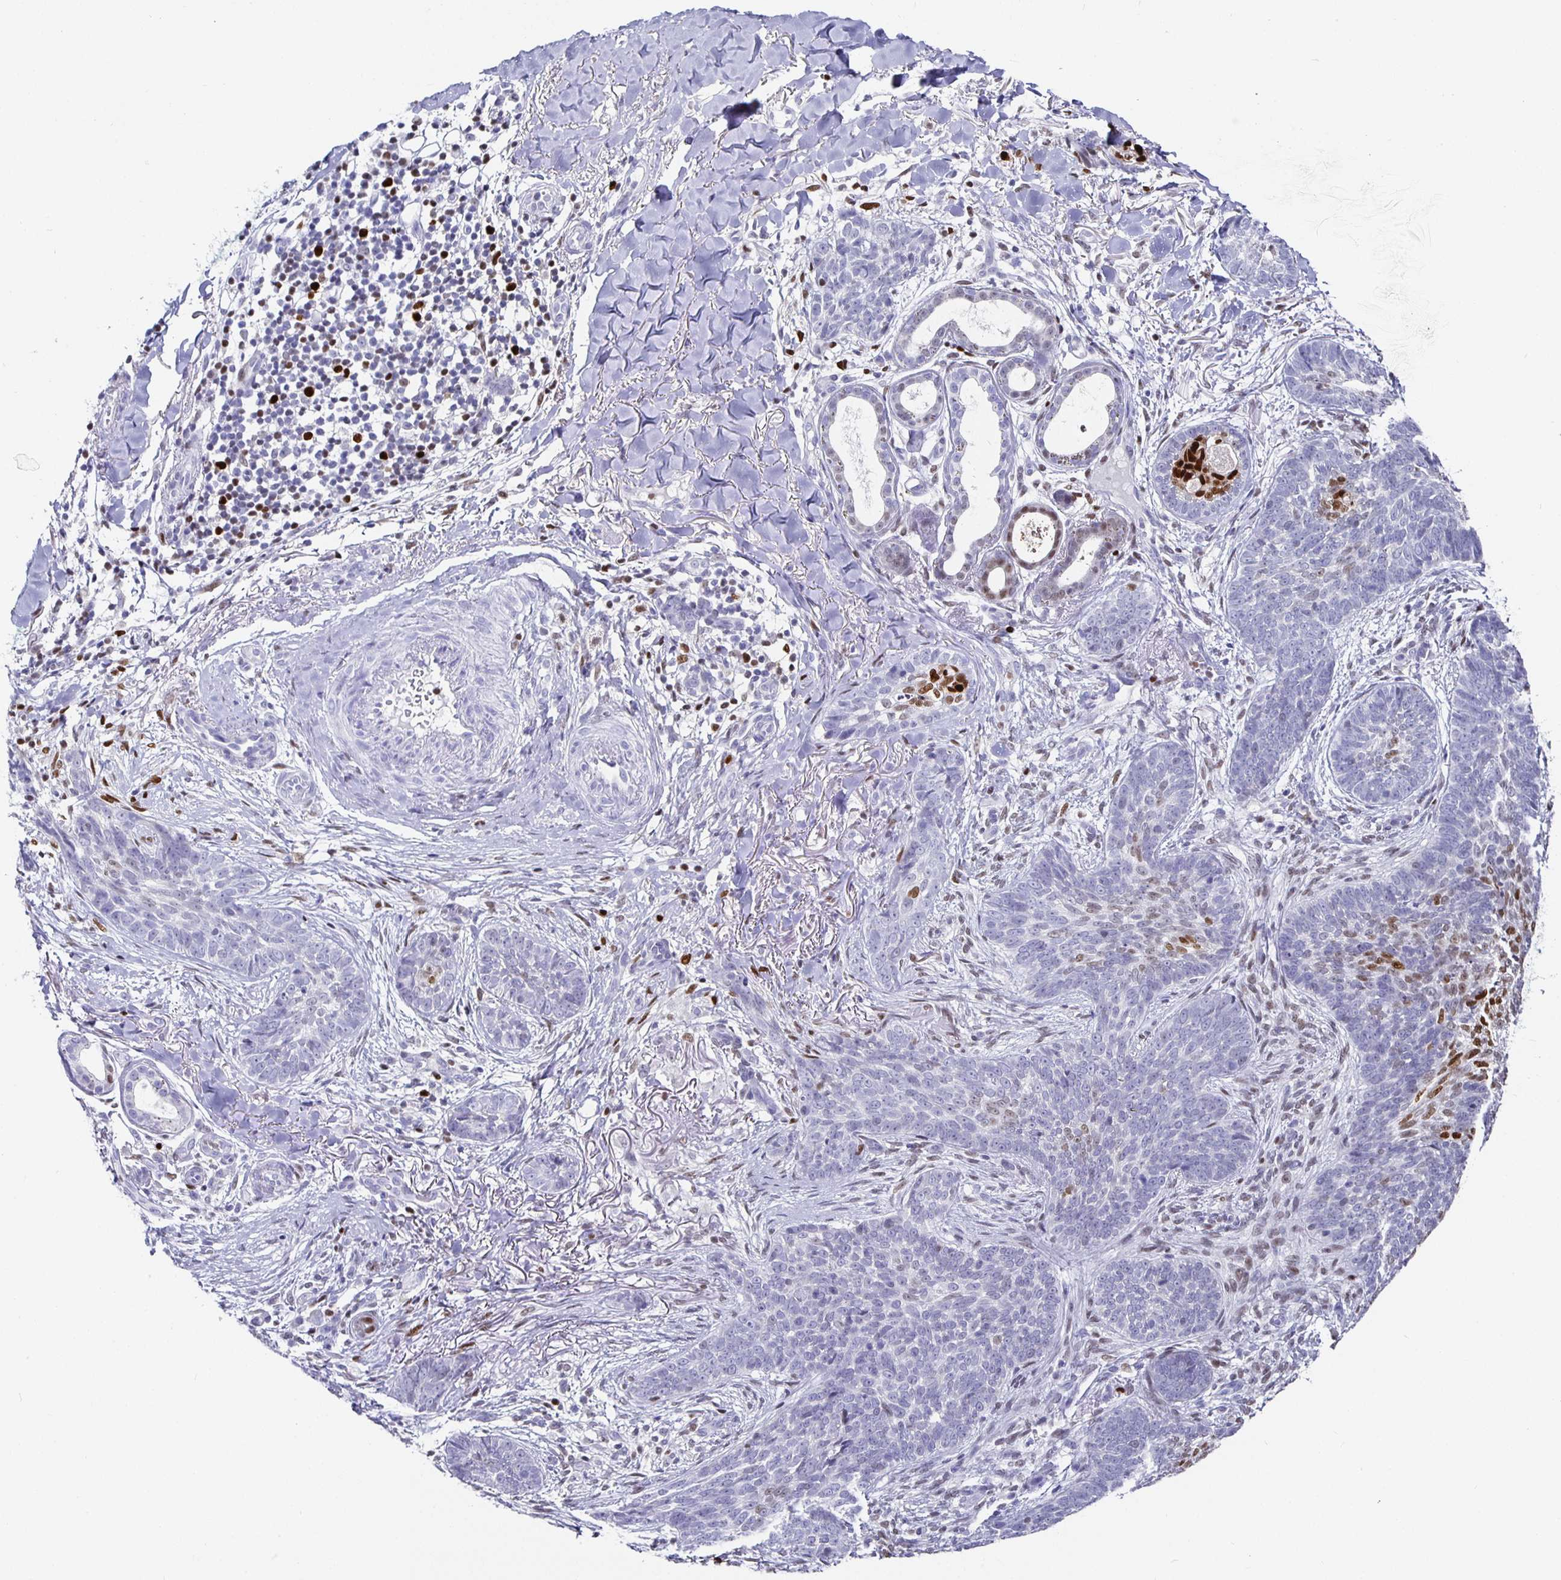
{"staining": {"intensity": "strong", "quantity": "<25%", "location": "nuclear"}, "tissue": "skin cancer", "cell_type": "Tumor cells", "image_type": "cancer", "snomed": [{"axis": "morphology", "description": "Basal cell carcinoma"}, {"axis": "topography", "description": "Skin"}, {"axis": "topography", "description": "Skin of face"}], "caption": "DAB immunohistochemical staining of basal cell carcinoma (skin) shows strong nuclear protein staining in approximately <25% of tumor cells.", "gene": "RUNX2", "patient": {"sex": "male", "age": 88}}